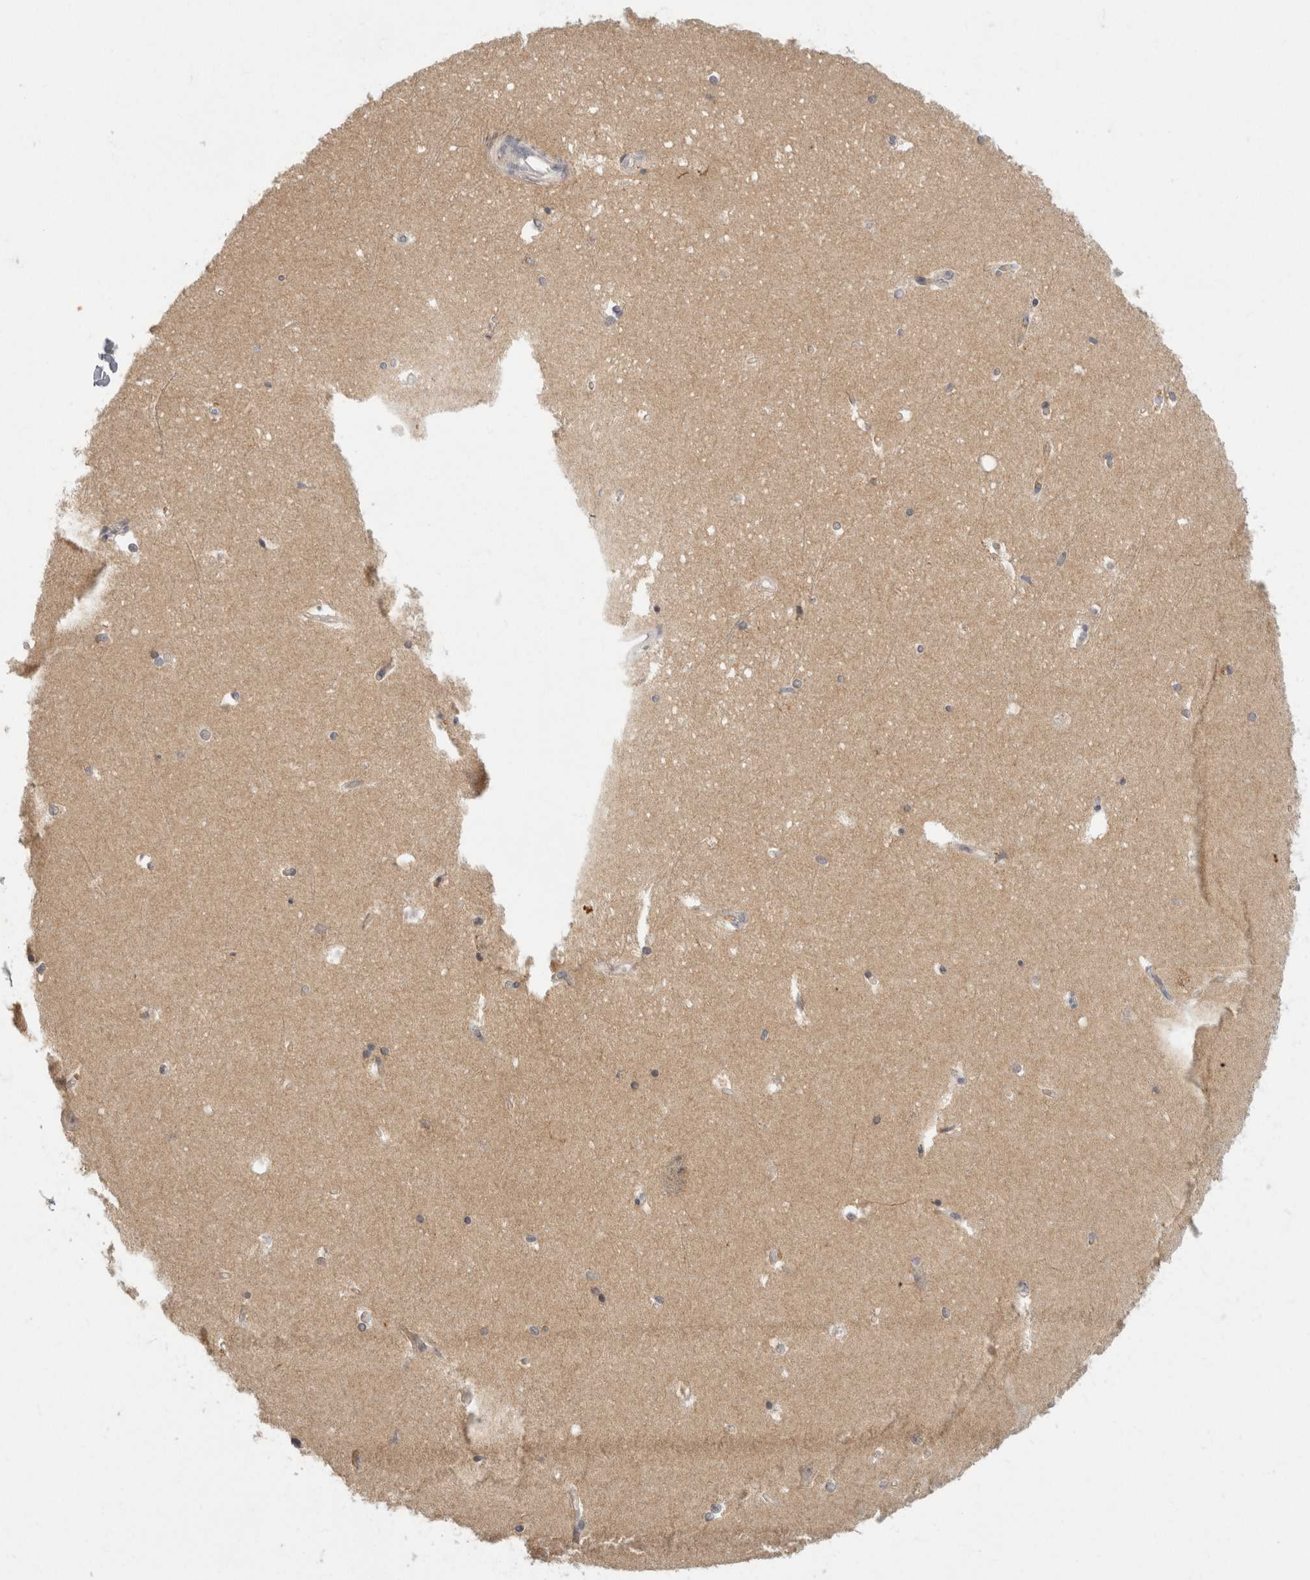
{"staining": {"intensity": "negative", "quantity": "none", "location": "none"}, "tissue": "hippocampus", "cell_type": "Glial cells", "image_type": "normal", "snomed": [{"axis": "morphology", "description": "Normal tissue, NOS"}, {"axis": "topography", "description": "Hippocampus"}], "caption": "Human hippocampus stained for a protein using immunohistochemistry (IHC) shows no staining in glial cells.", "gene": "CHRM4", "patient": {"sex": "male", "age": 45}}